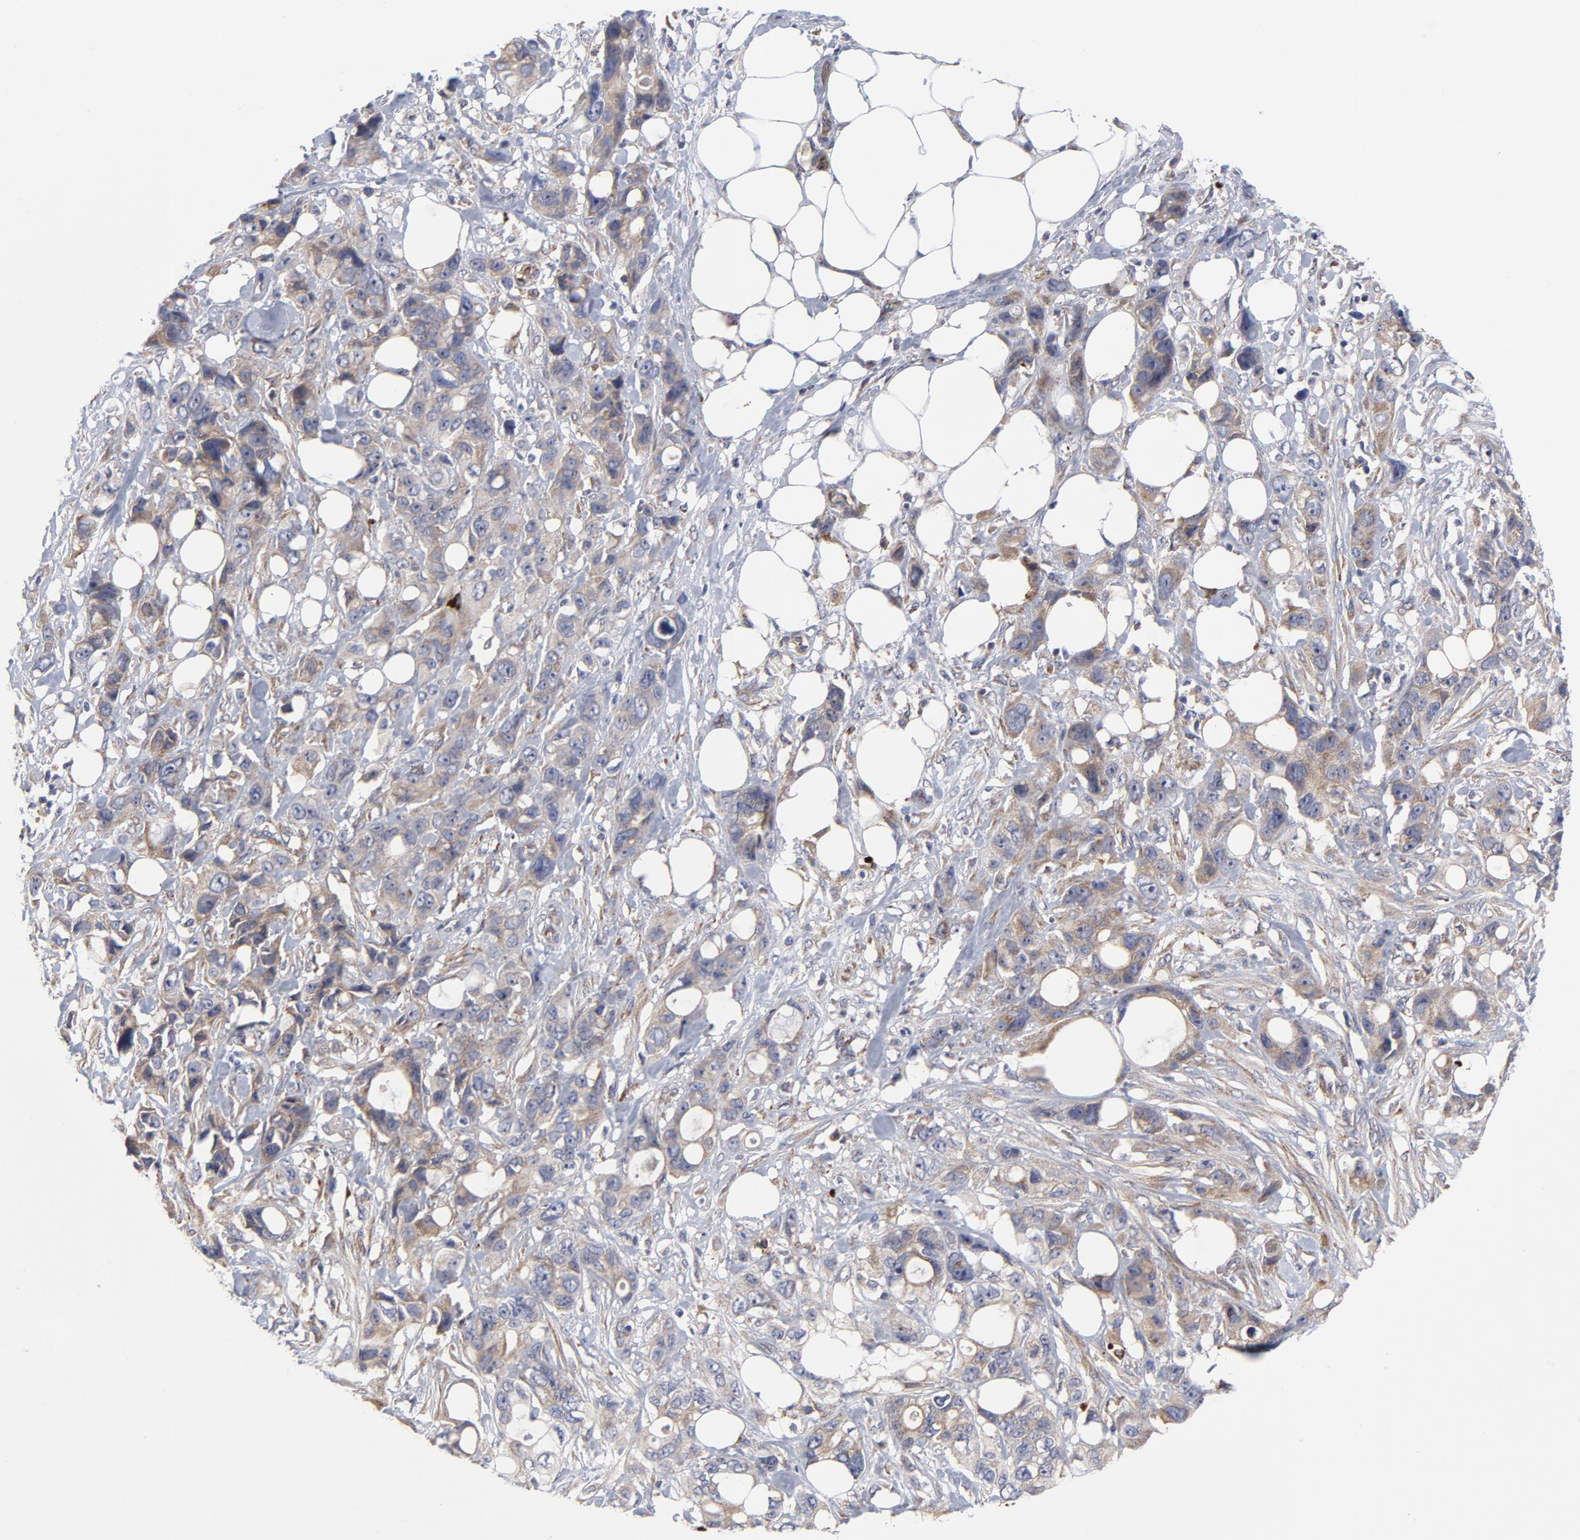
{"staining": {"intensity": "weak", "quantity": "25%-75%", "location": "cytoplasmic/membranous"}, "tissue": "stomach cancer", "cell_type": "Tumor cells", "image_type": "cancer", "snomed": [{"axis": "morphology", "description": "Adenocarcinoma, NOS"}, {"axis": "topography", "description": "Stomach, upper"}], "caption": "Stomach cancer (adenocarcinoma) stained for a protein (brown) exhibits weak cytoplasmic/membranous positive staining in approximately 25%-75% of tumor cells.", "gene": "RAPGEF3", "patient": {"sex": "male", "age": 47}}